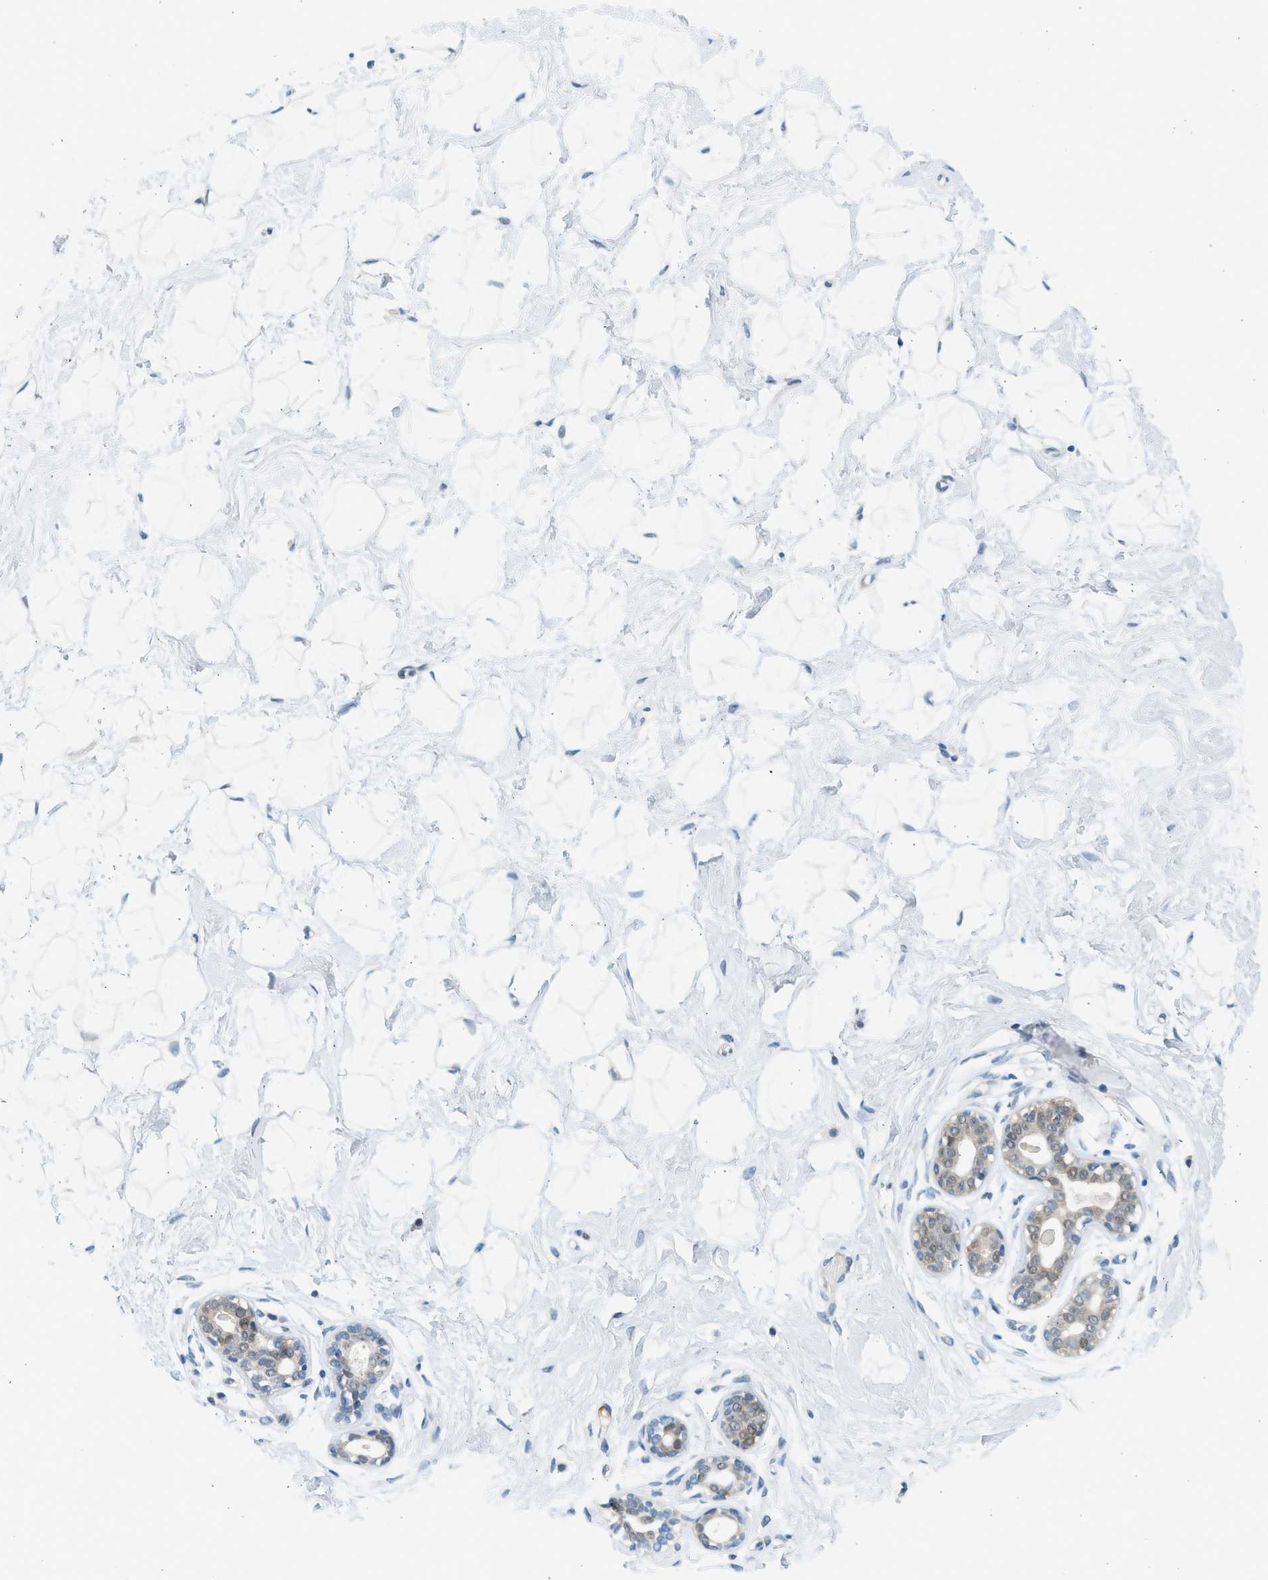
{"staining": {"intensity": "negative", "quantity": "none", "location": "none"}, "tissue": "breast", "cell_type": "Adipocytes", "image_type": "normal", "snomed": [{"axis": "morphology", "description": "Normal tissue, NOS"}, {"axis": "topography", "description": "Breast"}], "caption": "DAB (3,3'-diaminobenzidine) immunohistochemical staining of normal human breast exhibits no significant staining in adipocytes.", "gene": "HIPK1", "patient": {"sex": "female", "age": 23}}